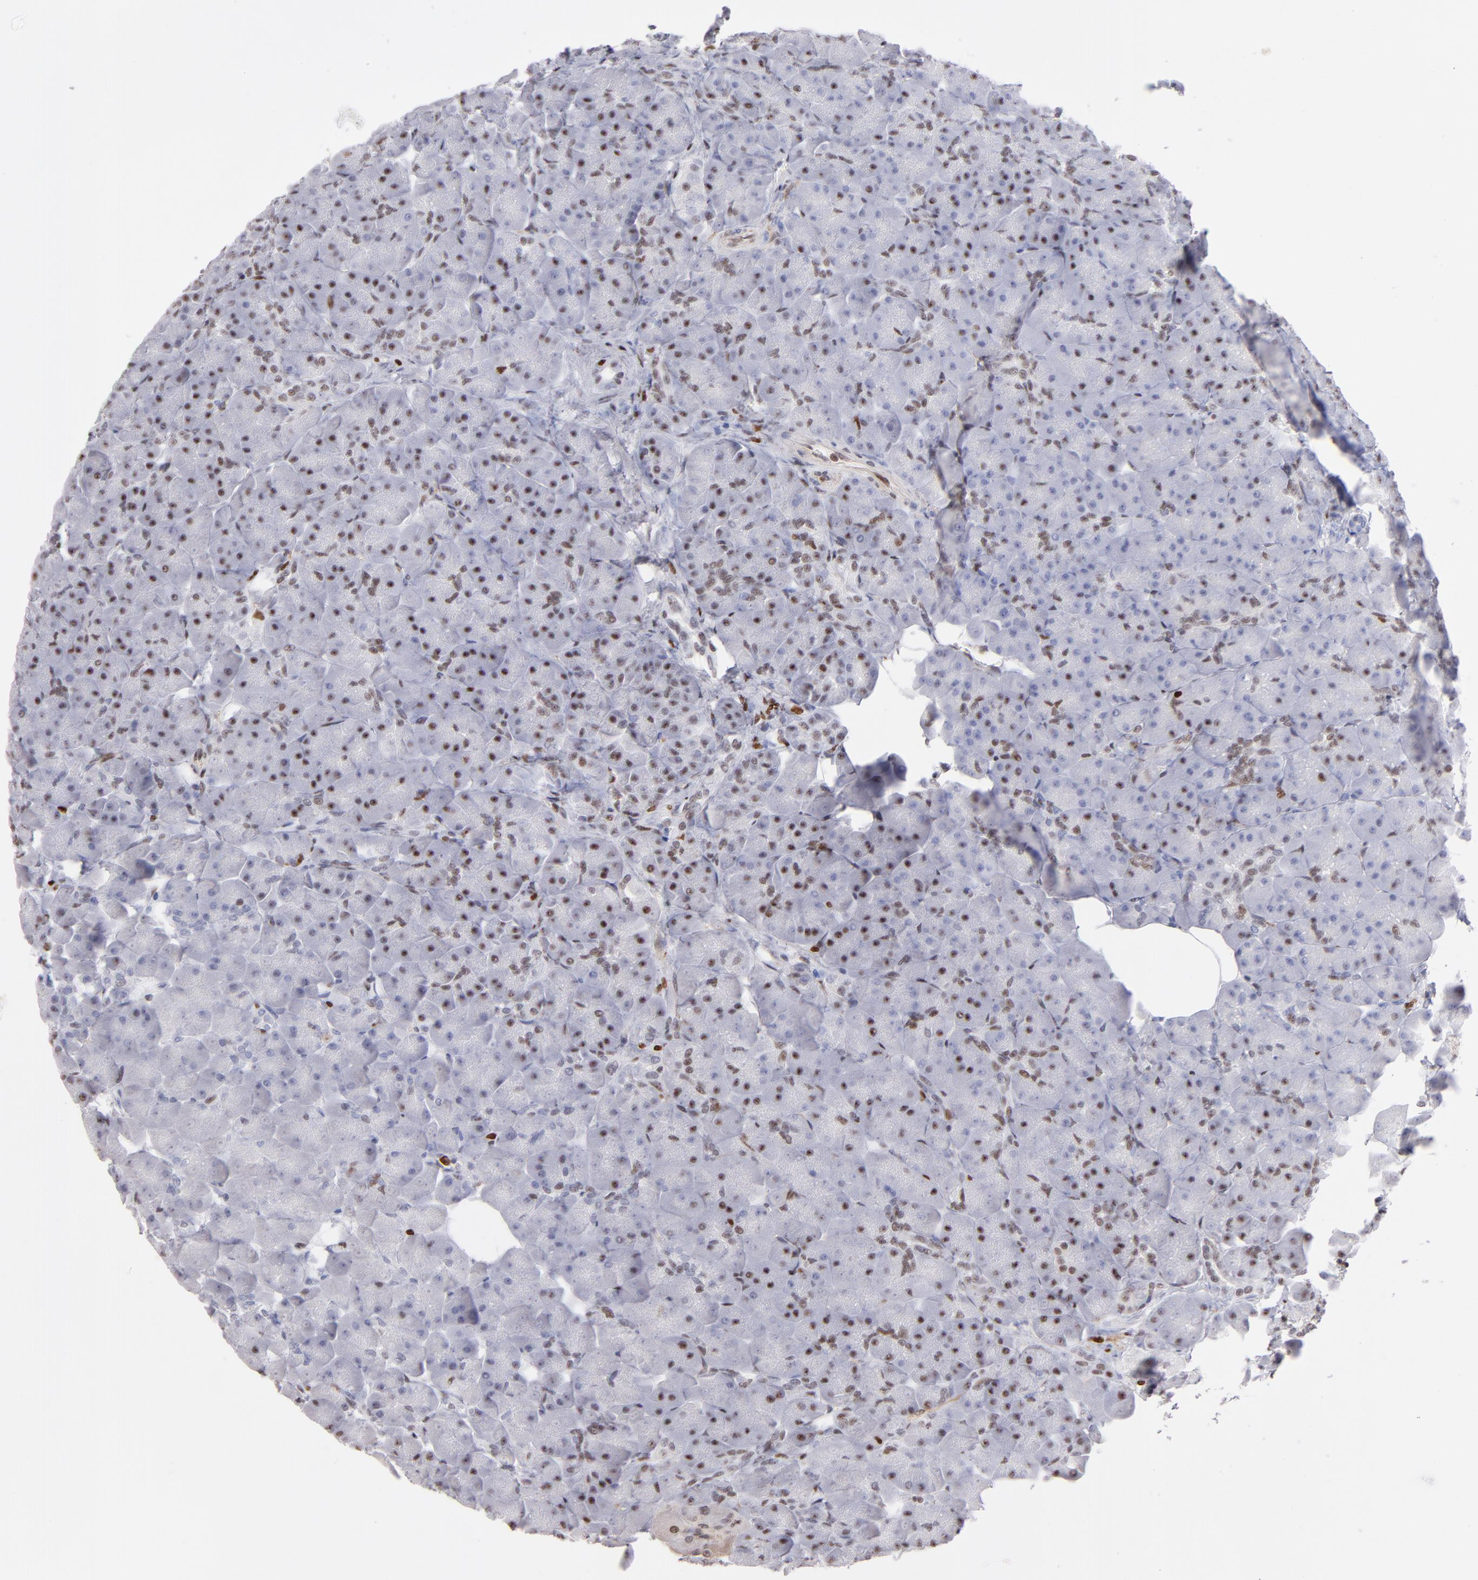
{"staining": {"intensity": "moderate", "quantity": "25%-75%", "location": "nuclear"}, "tissue": "pancreas", "cell_type": "Exocrine glandular cells", "image_type": "normal", "snomed": [{"axis": "morphology", "description": "Normal tissue, NOS"}, {"axis": "topography", "description": "Pancreas"}], "caption": "About 25%-75% of exocrine glandular cells in benign human pancreas demonstrate moderate nuclear protein positivity as visualized by brown immunohistochemical staining.", "gene": "POLA1", "patient": {"sex": "male", "age": 66}}